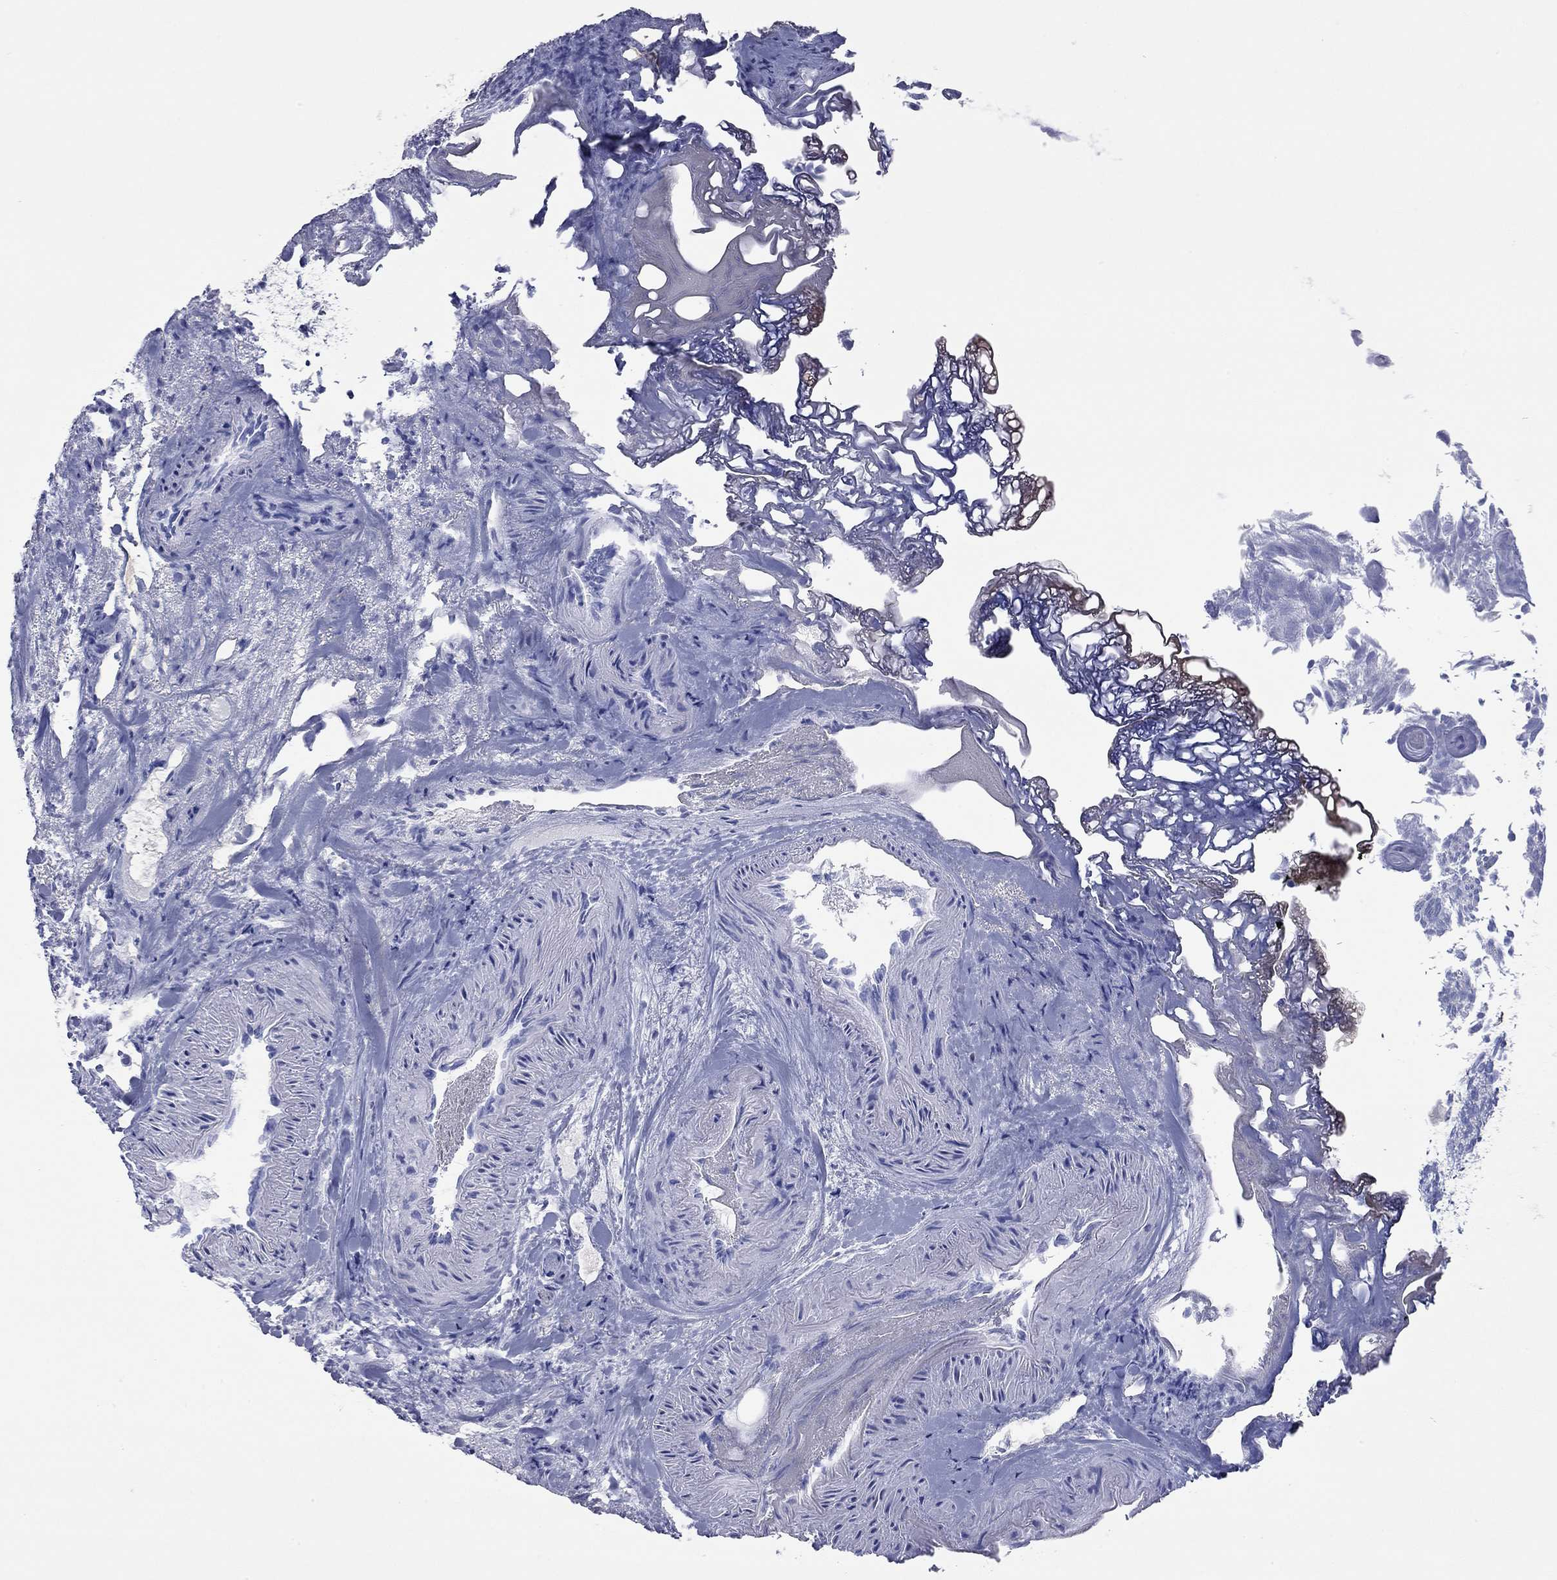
{"staining": {"intensity": "negative", "quantity": "none", "location": "none"}, "tissue": "urothelial cancer", "cell_type": "Tumor cells", "image_type": "cancer", "snomed": [{"axis": "morphology", "description": "Urothelial carcinoma, Low grade"}, {"axis": "topography", "description": "Urinary bladder"}], "caption": "This is an immunohistochemistry (IHC) photomicrograph of urothelial cancer. There is no staining in tumor cells.", "gene": "ACTL7B", "patient": {"sex": "male", "age": 77}}